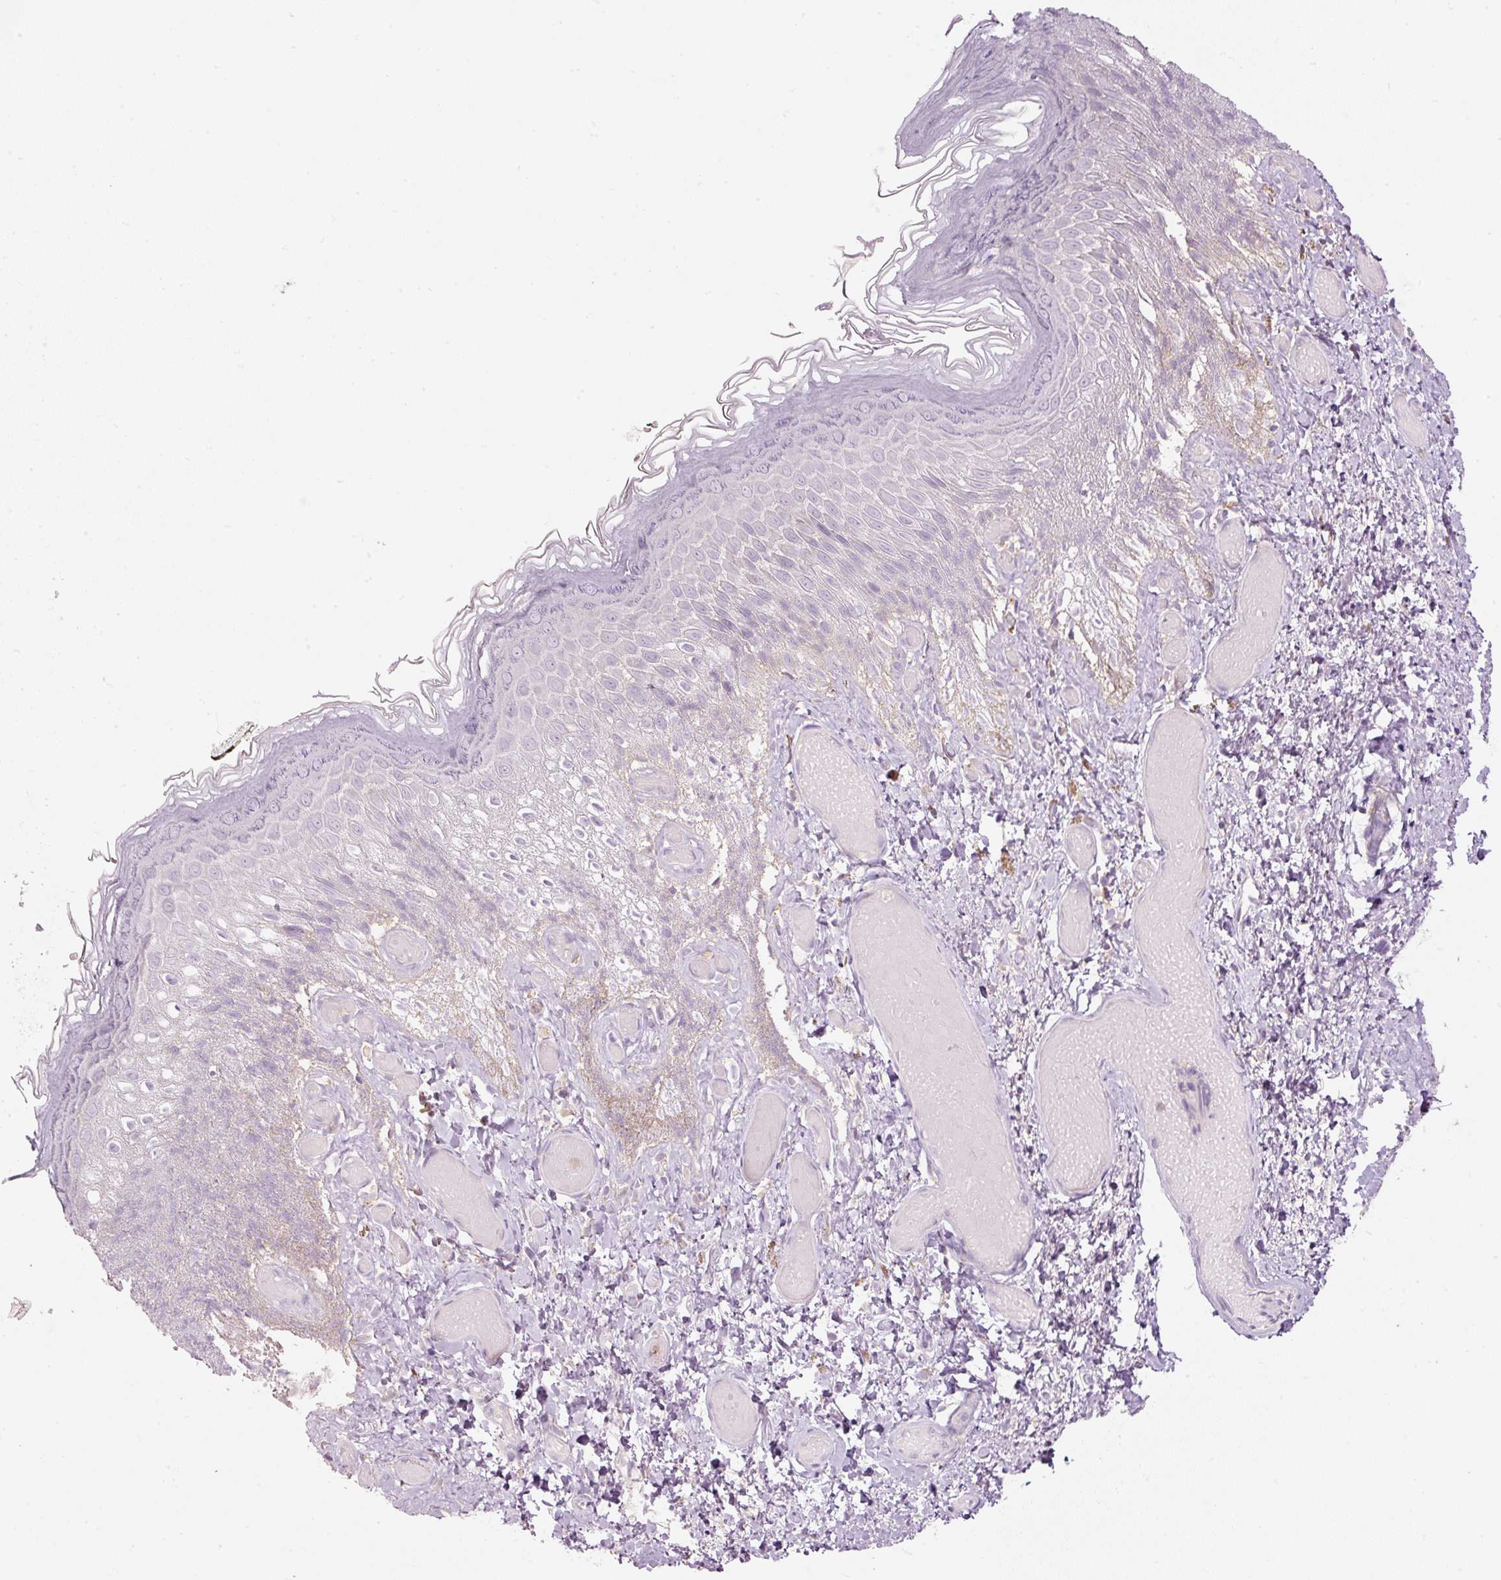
{"staining": {"intensity": "negative", "quantity": "none", "location": "none"}, "tissue": "skin", "cell_type": "Epidermal cells", "image_type": "normal", "snomed": [{"axis": "morphology", "description": "Normal tissue, NOS"}, {"axis": "topography", "description": "Anal"}], "caption": "Human skin stained for a protein using immunohistochemistry (IHC) demonstrates no expression in epidermal cells.", "gene": "SIPA1", "patient": {"sex": "female", "age": 40}}